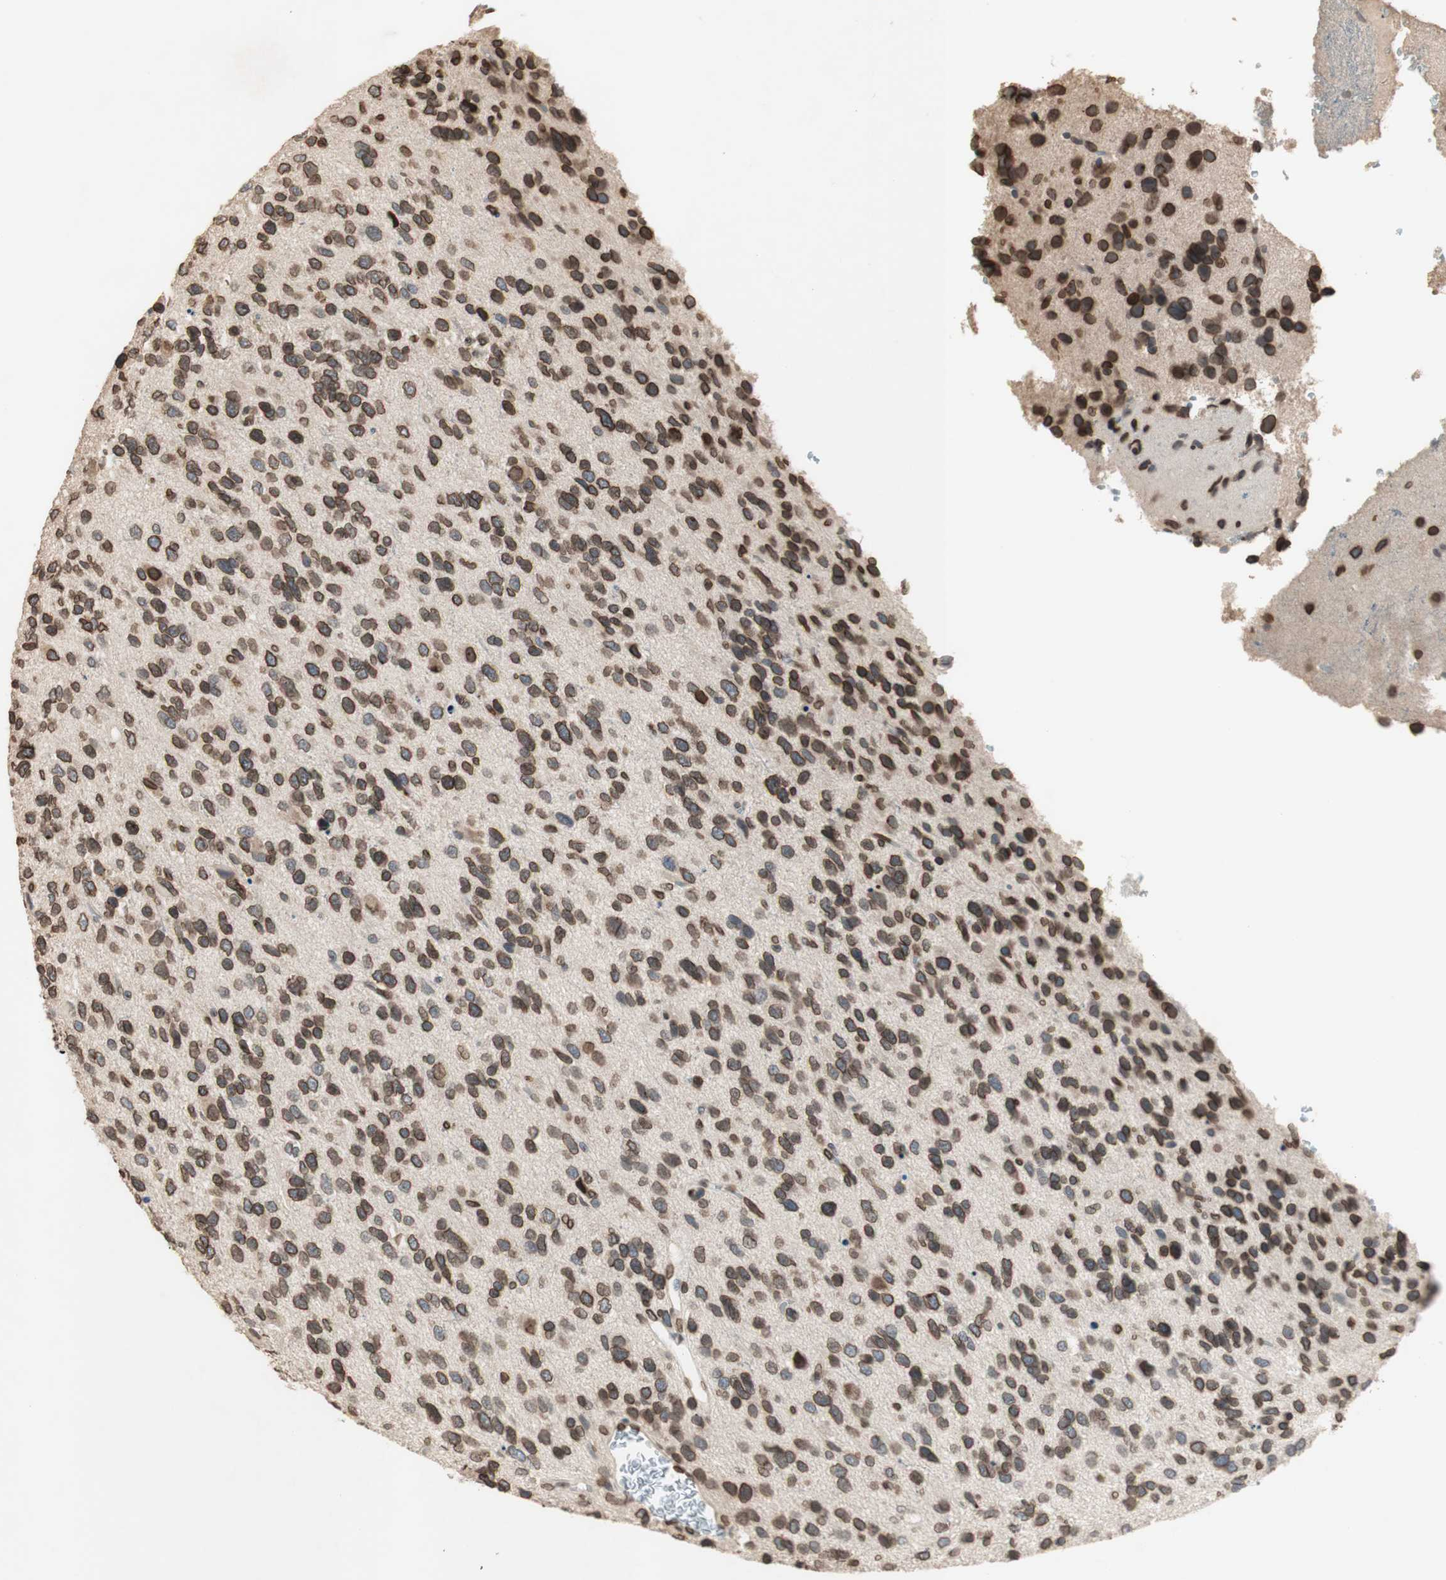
{"staining": {"intensity": "moderate", "quantity": ">75%", "location": "cytoplasmic/membranous,nuclear"}, "tissue": "glioma", "cell_type": "Tumor cells", "image_type": "cancer", "snomed": [{"axis": "morphology", "description": "Glioma, malignant, High grade"}, {"axis": "topography", "description": "Brain"}], "caption": "A brown stain labels moderate cytoplasmic/membranous and nuclear expression of a protein in glioma tumor cells. Using DAB (brown) and hematoxylin (blue) stains, captured at high magnification using brightfield microscopy.", "gene": "TMPO", "patient": {"sex": "female", "age": 58}}